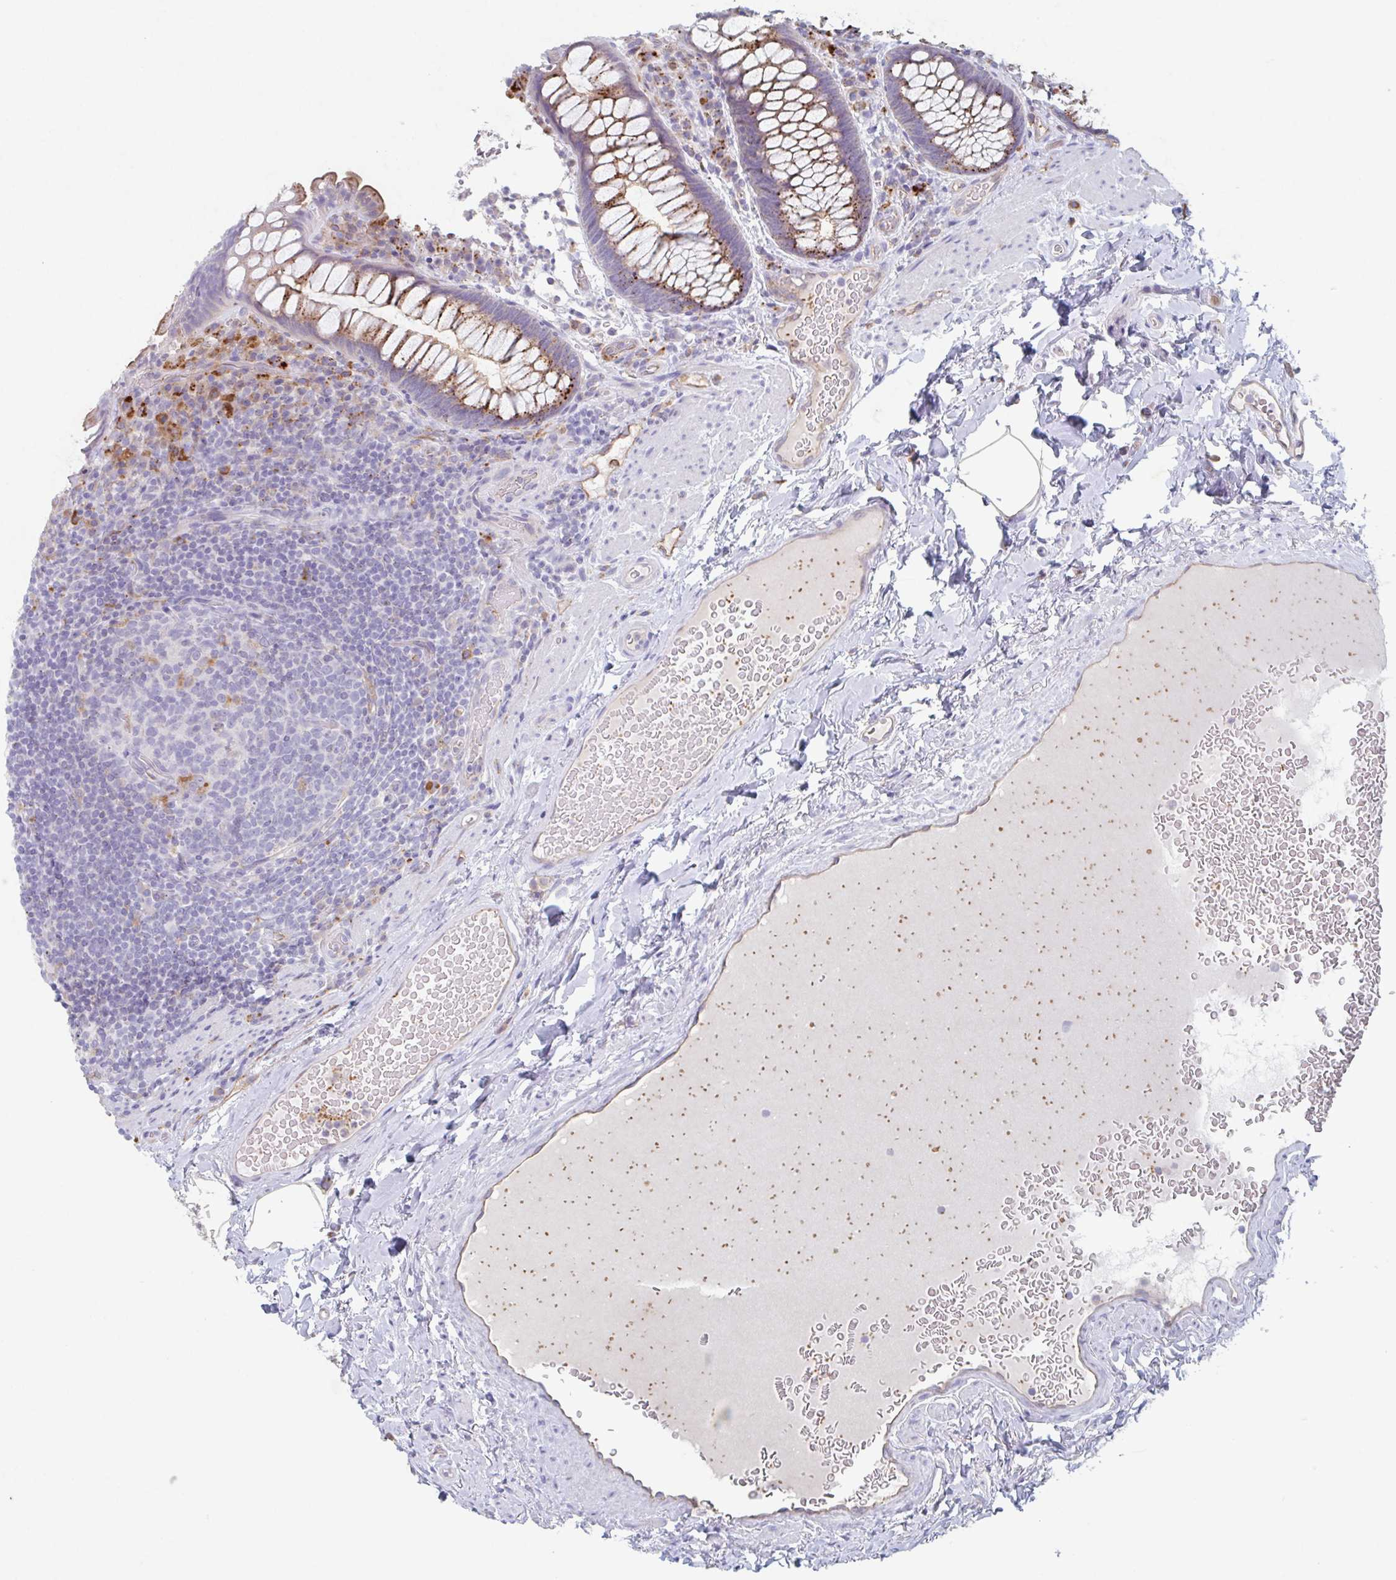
{"staining": {"intensity": "moderate", "quantity": "25%-75%", "location": "cytoplasmic/membranous"}, "tissue": "rectum", "cell_type": "Glandular cells", "image_type": "normal", "snomed": [{"axis": "morphology", "description": "Normal tissue, NOS"}, {"axis": "topography", "description": "Rectum"}], "caption": "High-power microscopy captured an IHC image of unremarkable rectum, revealing moderate cytoplasmic/membranous staining in about 25%-75% of glandular cells.", "gene": "MANBA", "patient": {"sex": "female", "age": 69}}